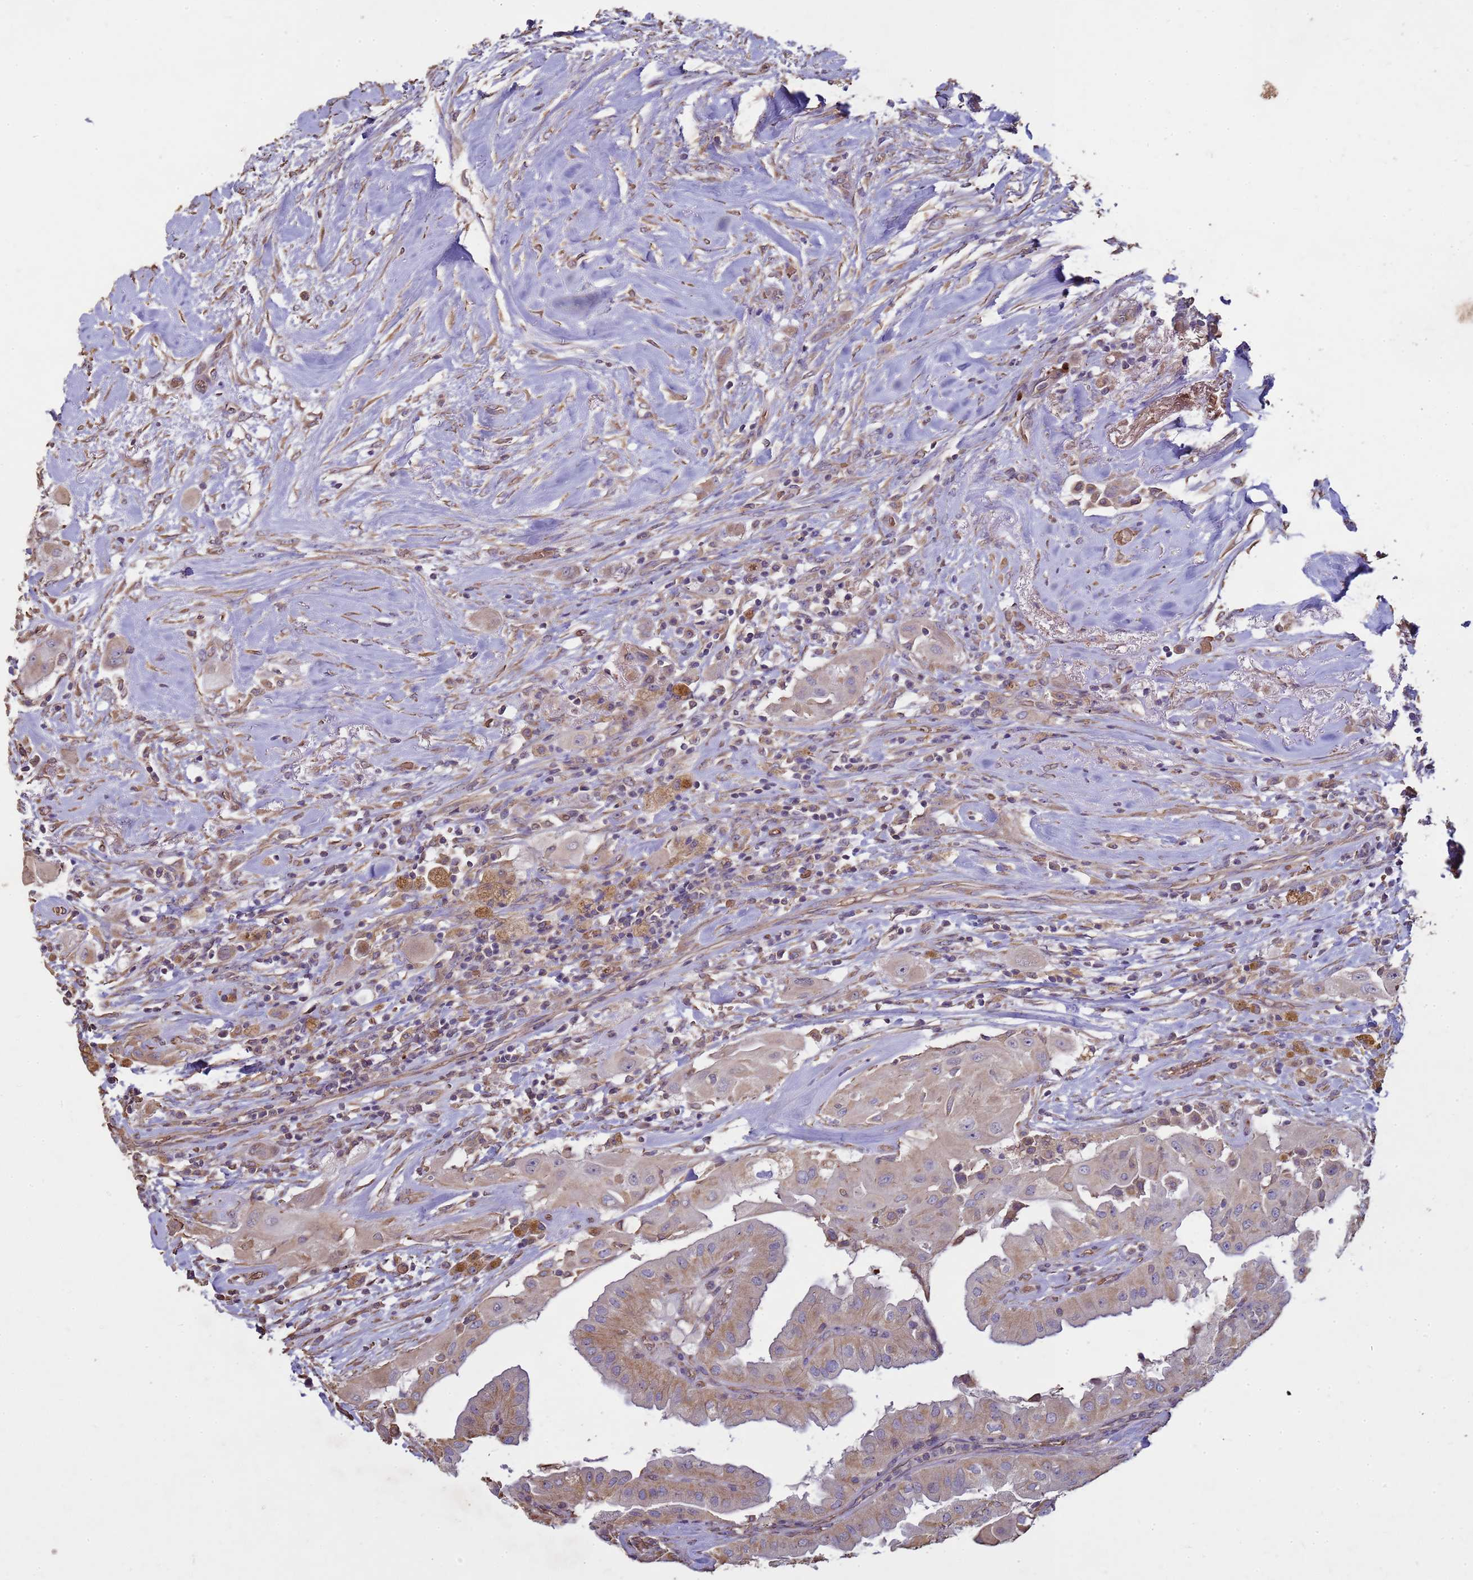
{"staining": {"intensity": "weak", "quantity": "25%-75%", "location": "cytoplasmic/membranous"}, "tissue": "thyroid cancer", "cell_type": "Tumor cells", "image_type": "cancer", "snomed": [{"axis": "morphology", "description": "Papillary adenocarcinoma, NOS"}, {"axis": "topography", "description": "Thyroid gland"}], "caption": "Protein analysis of thyroid cancer (papillary adenocarcinoma) tissue exhibits weak cytoplasmic/membranous staining in approximately 25%-75% of tumor cells.", "gene": "SGIP1", "patient": {"sex": "female", "age": 59}}